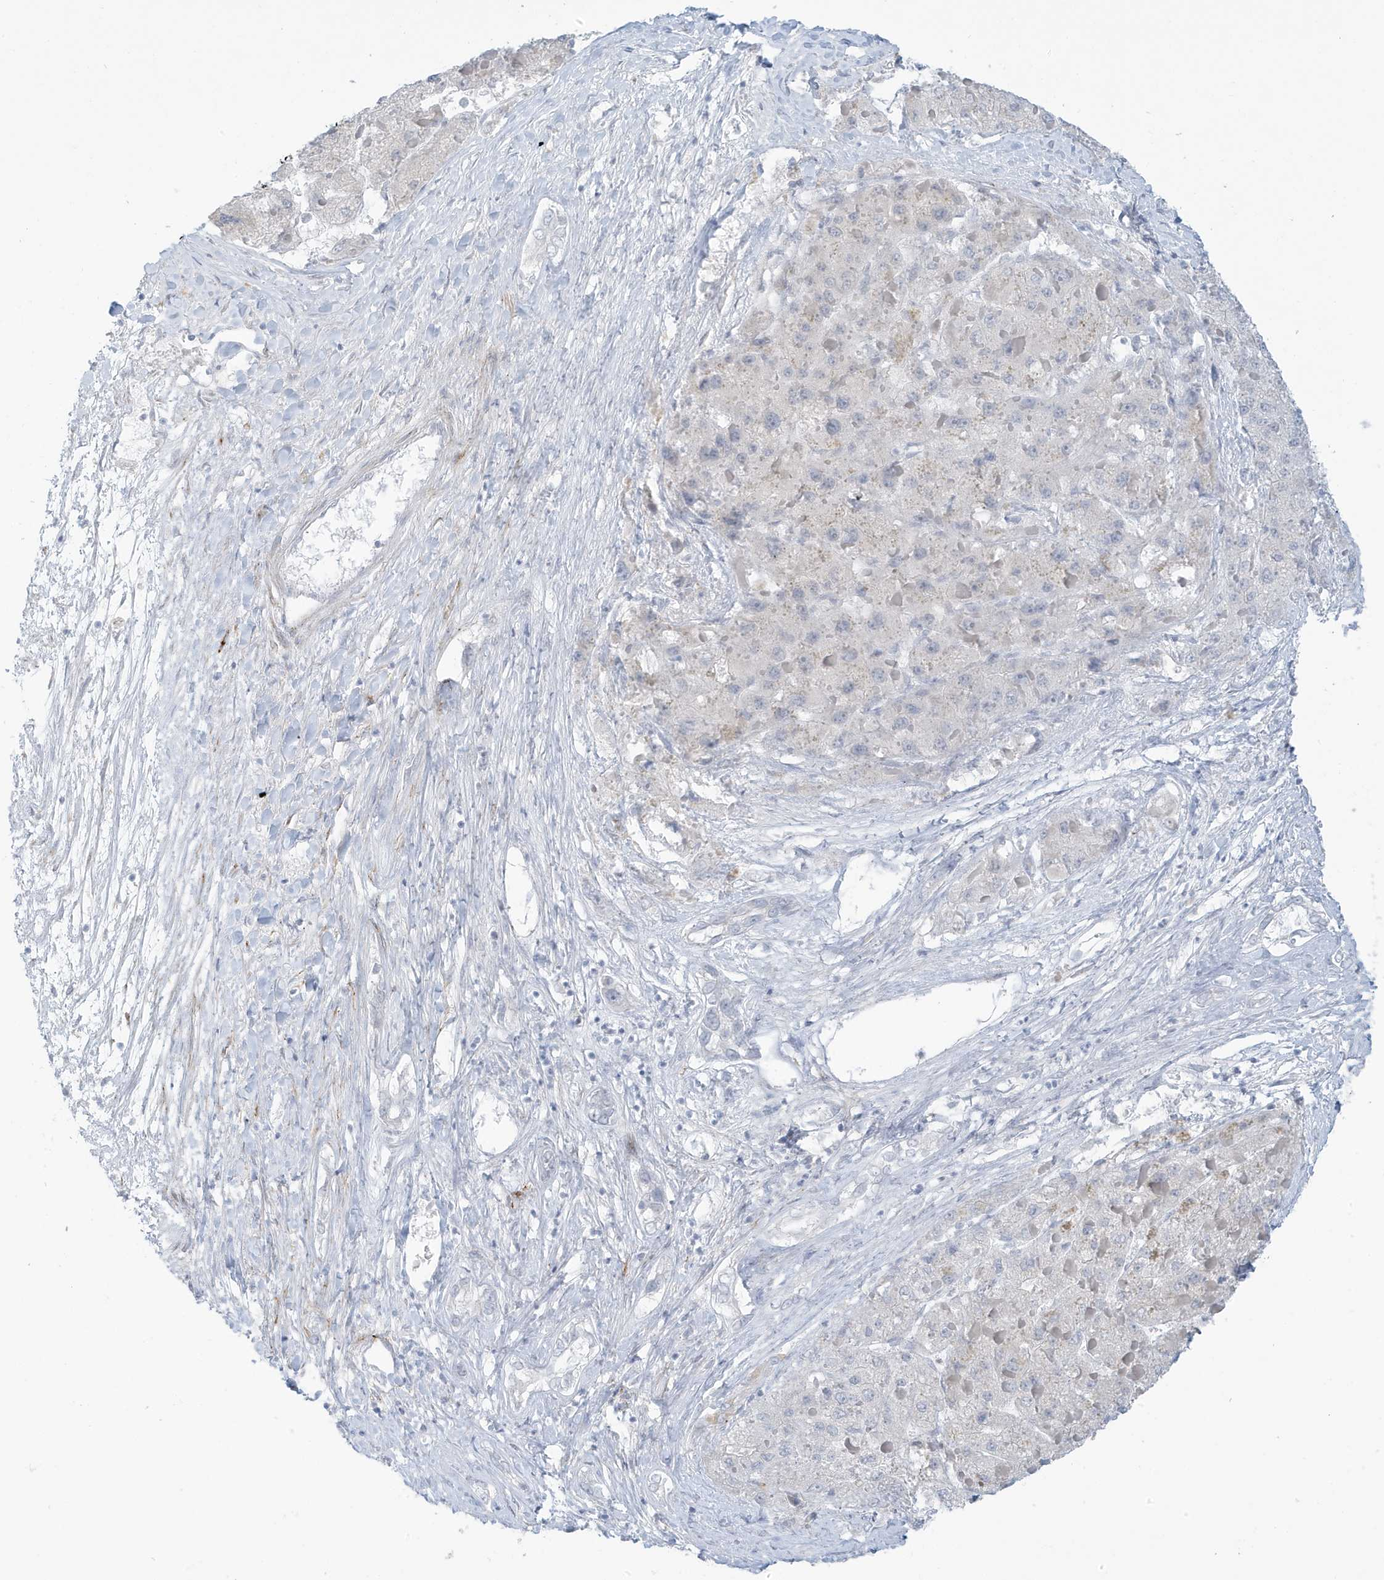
{"staining": {"intensity": "negative", "quantity": "none", "location": "none"}, "tissue": "liver cancer", "cell_type": "Tumor cells", "image_type": "cancer", "snomed": [{"axis": "morphology", "description": "Carcinoma, Hepatocellular, NOS"}, {"axis": "topography", "description": "Liver"}], "caption": "High magnification brightfield microscopy of liver cancer (hepatocellular carcinoma) stained with DAB (3,3'-diaminobenzidine) (brown) and counterstained with hematoxylin (blue): tumor cells show no significant positivity.", "gene": "PERM1", "patient": {"sex": "female", "age": 73}}